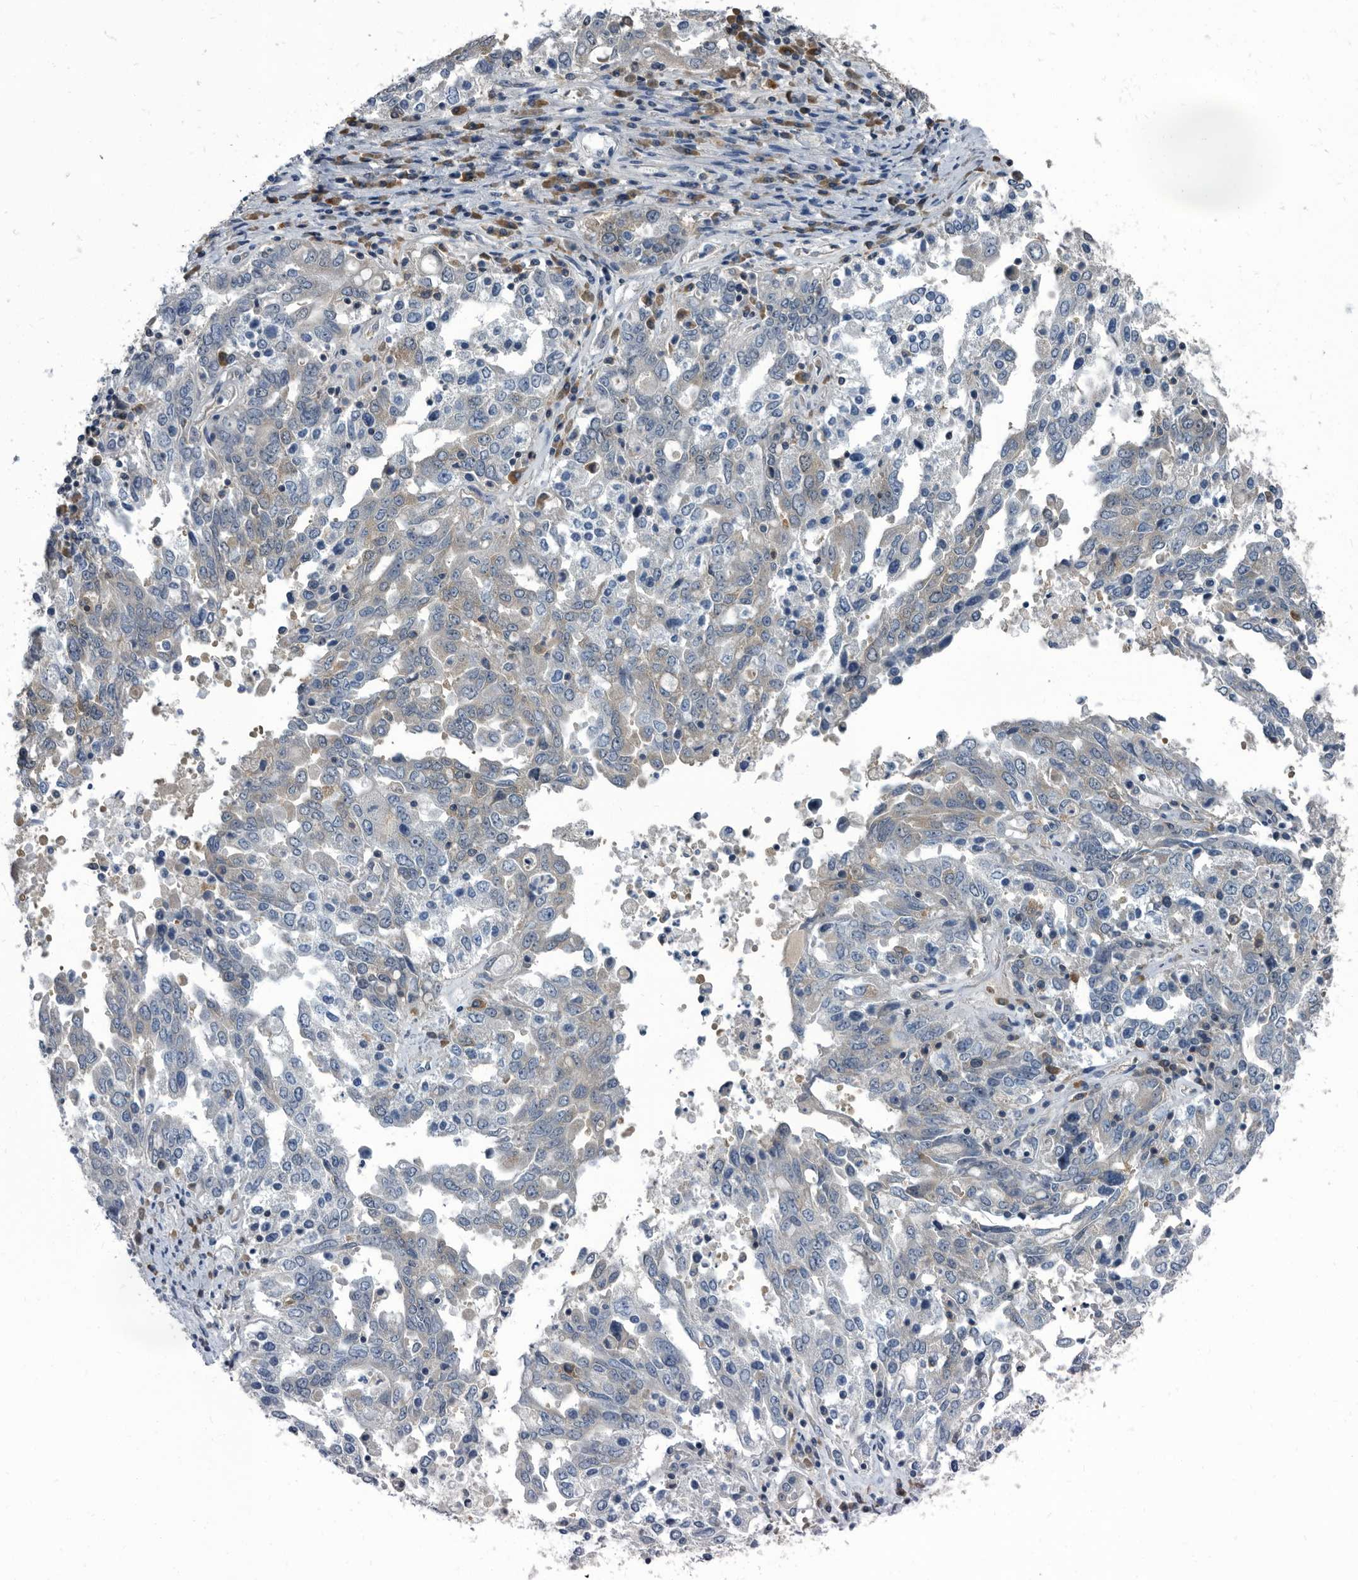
{"staining": {"intensity": "weak", "quantity": "25%-75%", "location": "cytoplasmic/membranous"}, "tissue": "ovarian cancer", "cell_type": "Tumor cells", "image_type": "cancer", "snomed": [{"axis": "morphology", "description": "Carcinoma, endometroid"}, {"axis": "topography", "description": "Ovary"}], "caption": "Endometroid carcinoma (ovarian) stained for a protein reveals weak cytoplasmic/membranous positivity in tumor cells. Using DAB (3,3'-diaminobenzidine) (brown) and hematoxylin (blue) stains, captured at high magnification using brightfield microscopy.", "gene": "CDV3", "patient": {"sex": "female", "age": 62}}